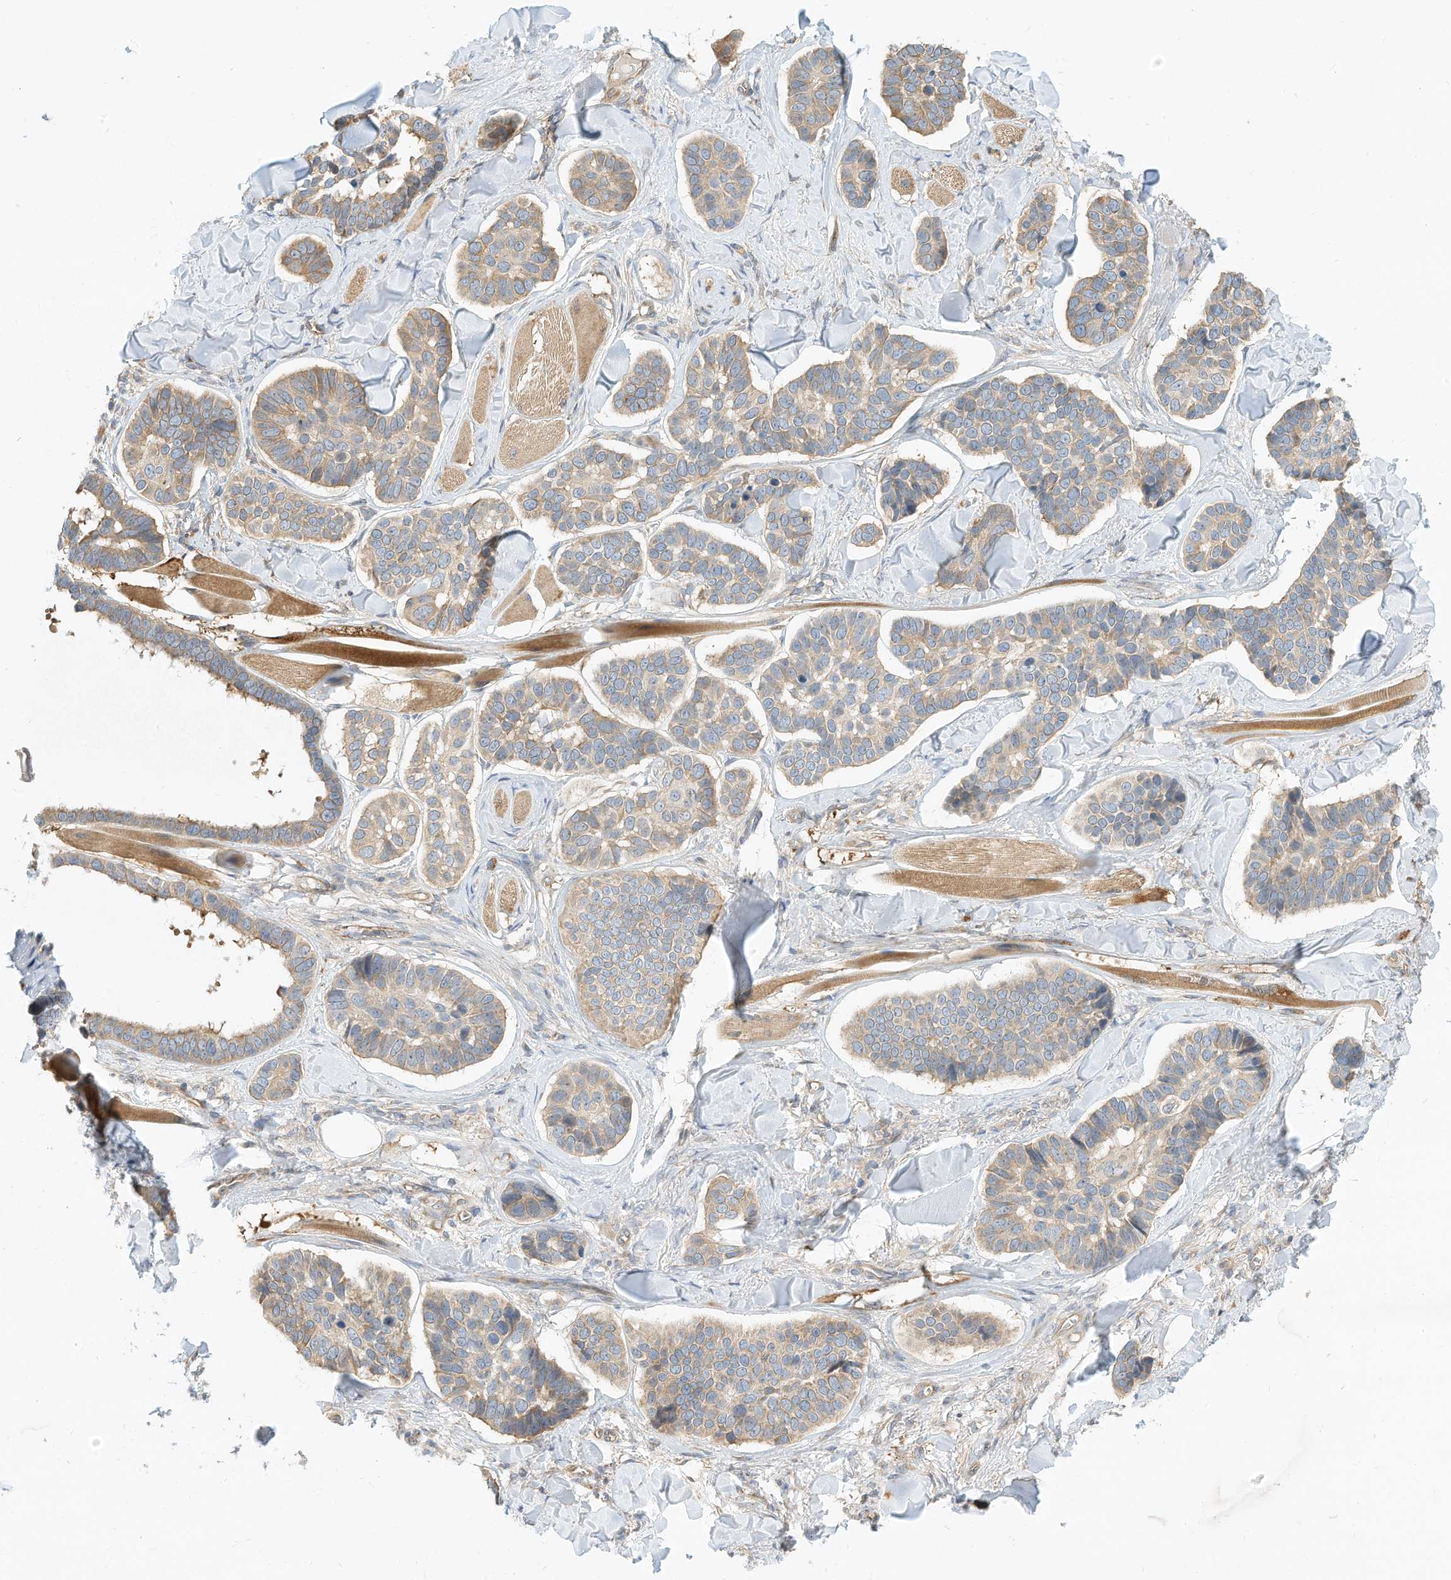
{"staining": {"intensity": "weak", "quantity": ">75%", "location": "cytoplasmic/membranous"}, "tissue": "skin cancer", "cell_type": "Tumor cells", "image_type": "cancer", "snomed": [{"axis": "morphology", "description": "Basal cell carcinoma"}, {"axis": "topography", "description": "Skin"}], "caption": "Basal cell carcinoma (skin) stained with DAB immunohistochemistry (IHC) shows low levels of weak cytoplasmic/membranous expression in about >75% of tumor cells.", "gene": "OFD1", "patient": {"sex": "male", "age": 62}}